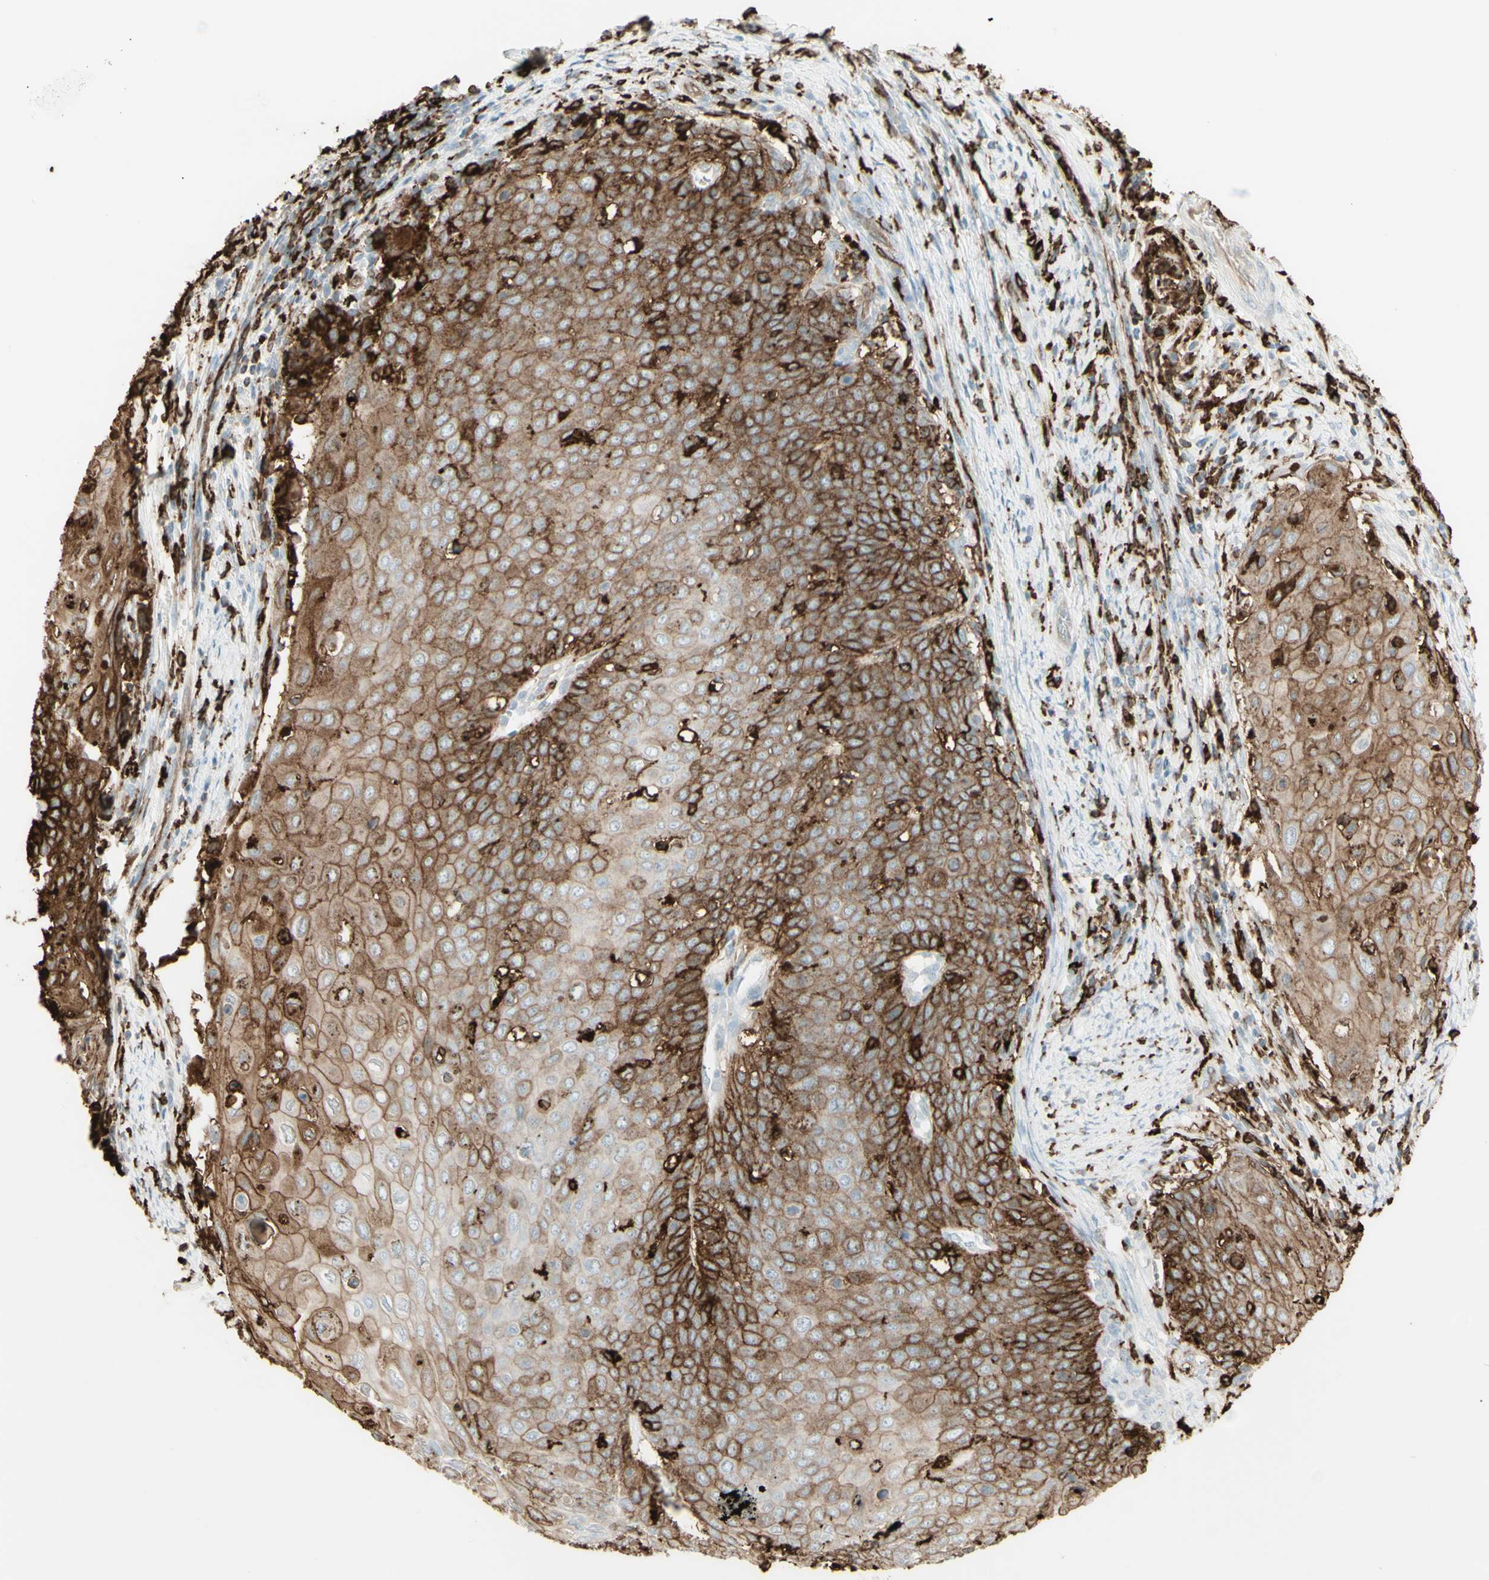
{"staining": {"intensity": "moderate", "quantity": ">75%", "location": "cytoplasmic/membranous"}, "tissue": "cervical cancer", "cell_type": "Tumor cells", "image_type": "cancer", "snomed": [{"axis": "morphology", "description": "Squamous cell carcinoma, NOS"}, {"axis": "topography", "description": "Cervix"}], "caption": "Immunohistochemistry (IHC) (DAB) staining of human cervical squamous cell carcinoma shows moderate cytoplasmic/membranous protein staining in approximately >75% of tumor cells.", "gene": "HLA-DPB1", "patient": {"sex": "female", "age": 39}}